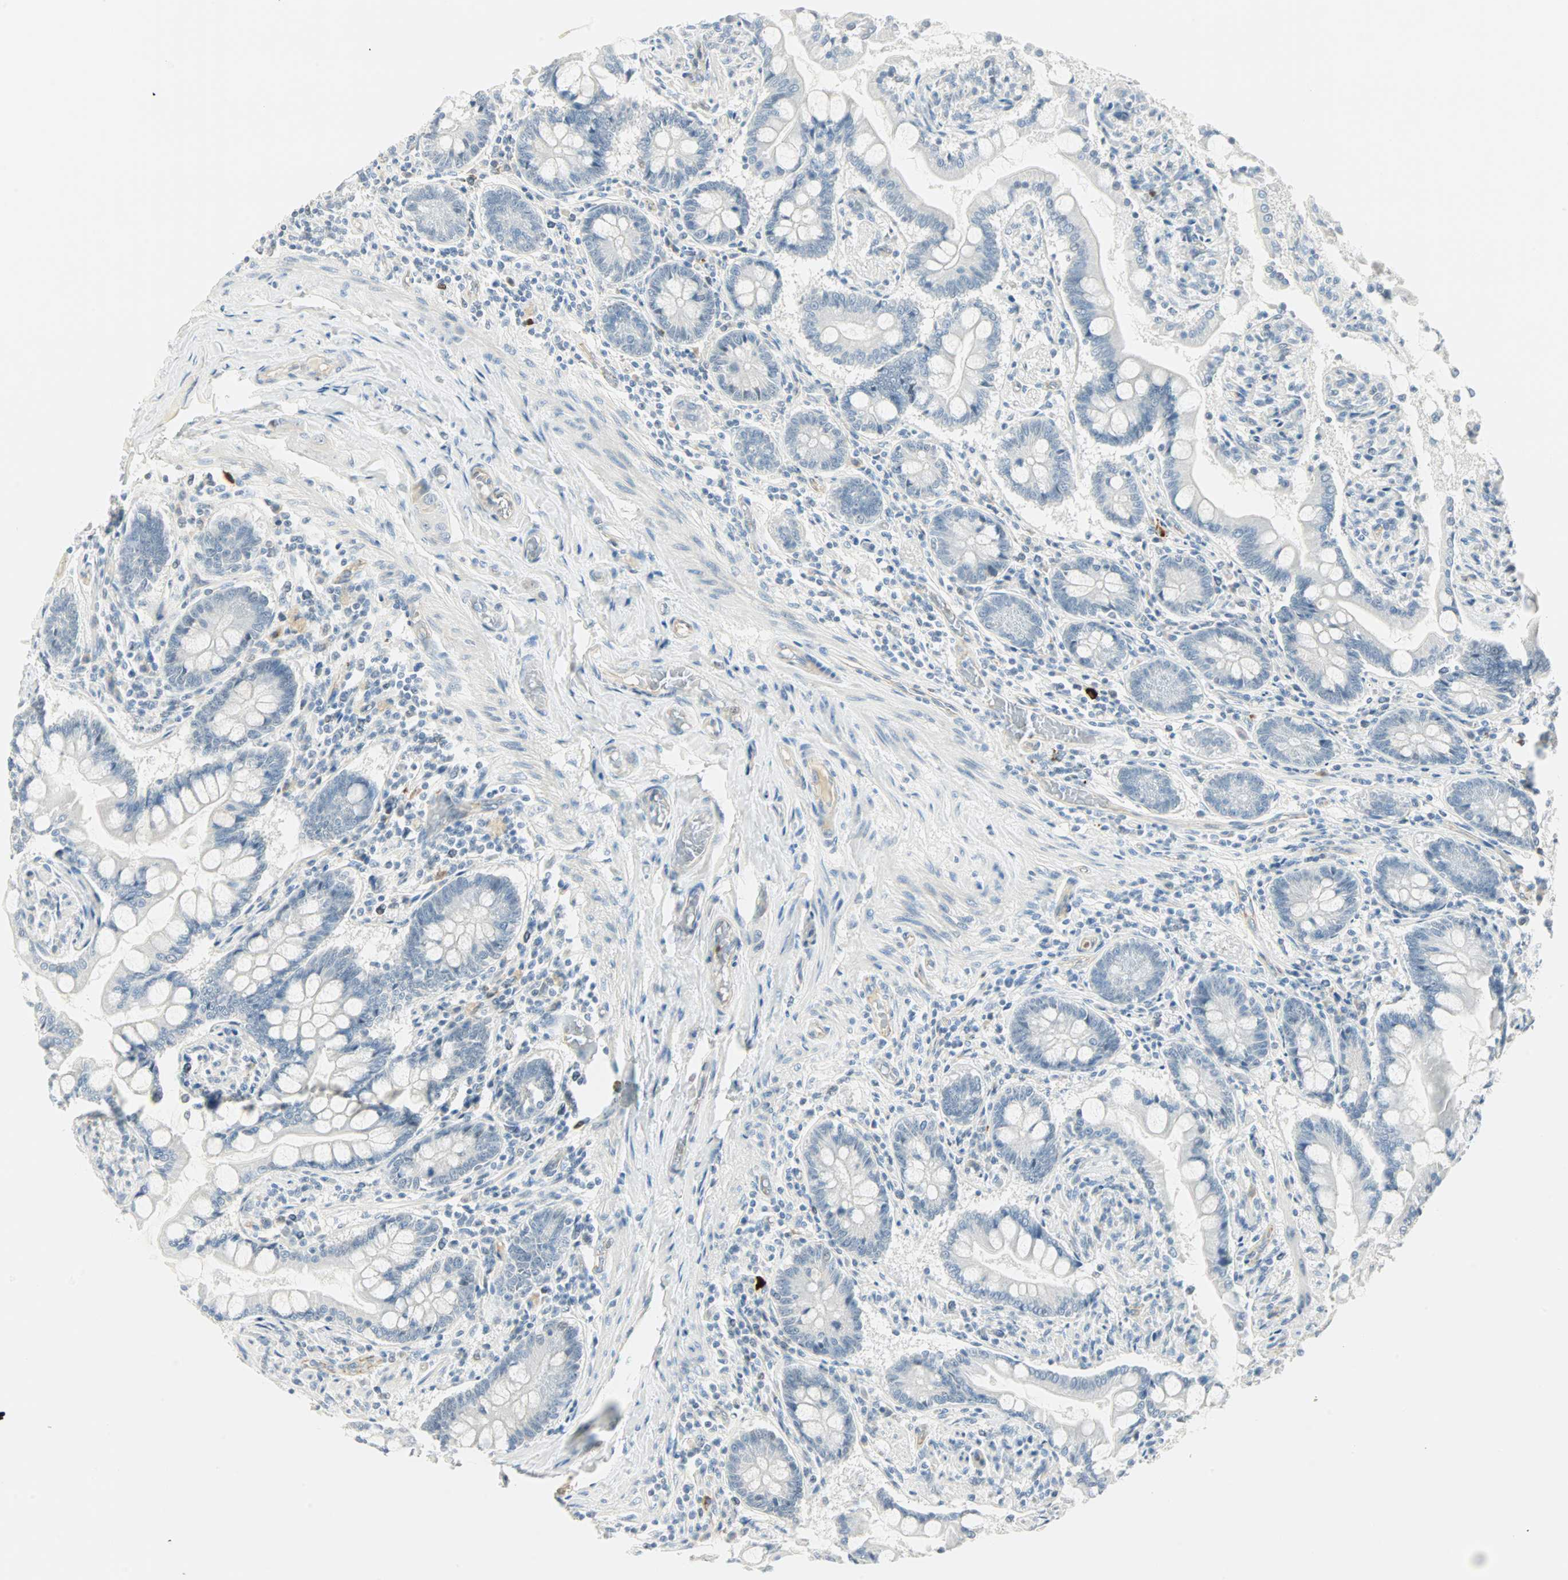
{"staining": {"intensity": "negative", "quantity": "none", "location": "none"}, "tissue": "small intestine", "cell_type": "Glandular cells", "image_type": "normal", "snomed": [{"axis": "morphology", "description": "Normal tissue, NOS"}, {"axis": "topography", "description": "Small intestine"}], "caption": "High power microscopy photomicrograph of an IHC micrograph of normal small intestine, revealing no significant staining in glandular cells.", "gene": "MLLT10", "patient": {"sex": "male", "age": 41}}